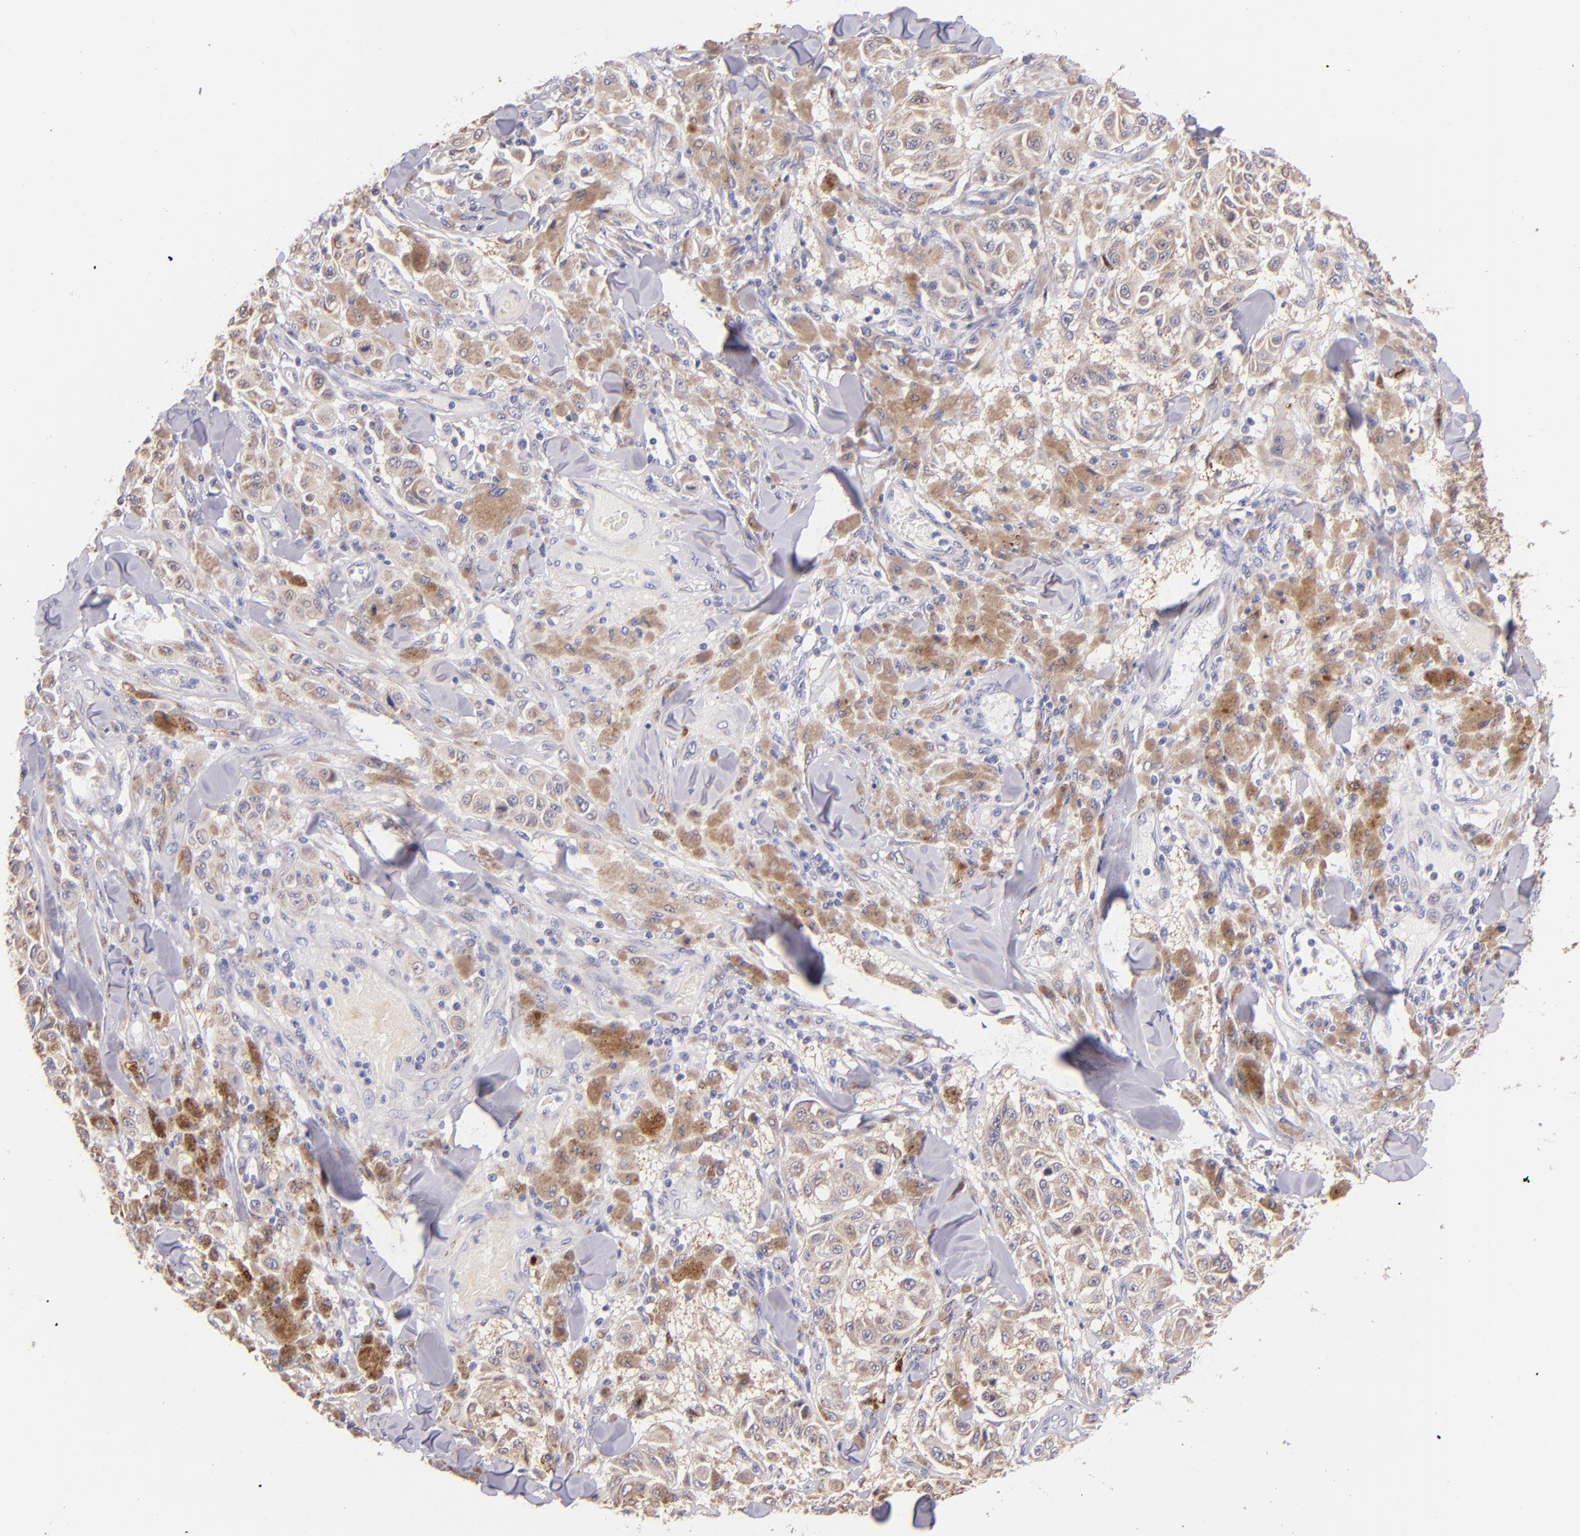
{"staining": {"intensity": "weak", "quantity": ">75%", "location": "cytoplasmic/membranous"}, "tissue": "melanoma", "cell_type": "Tumor cells", "image_type": "cancer", "snomed": [{"axis": "morphology", "description": "Malignant melanoma, NOS"}, {"axis": "topography", "description": "Skin"}], "caption": "Tumor cells exhibit weak cytoplasmic/membranous expression in approximately >75% of cells in malignant melanoma.", "gene": "SH2D4A", "patient": {"sex": "female", "age": 64}}